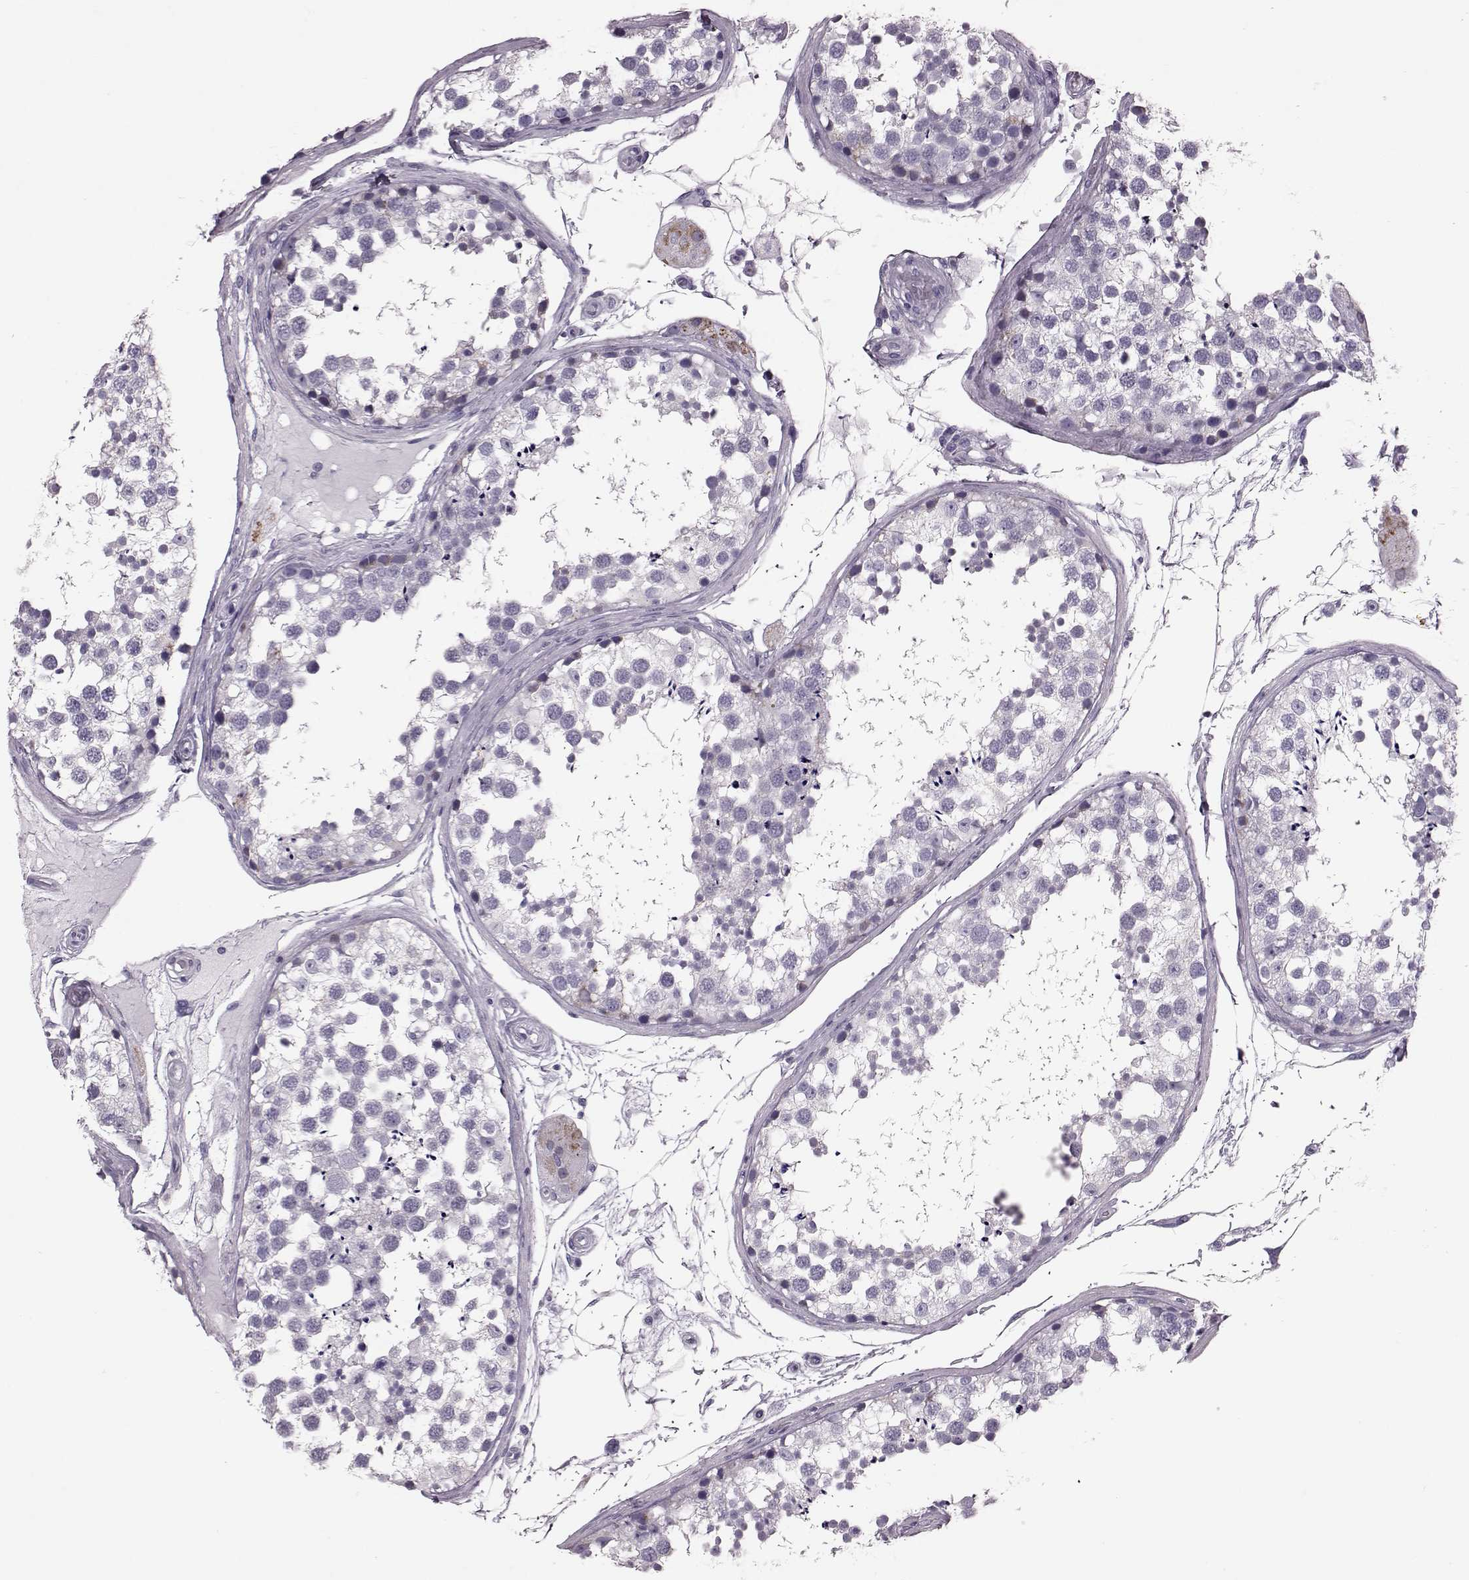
{"staining": {"intensity": "negative", "quantity": "none", "location": "none"}, "tissue": "testis", "cell_type": "Cells in seminiferous ducts", "image_type": "normal", "snomed": [{"axis": "morphology", "description": "Normal tissue, NOS"}, {"axis": "morphology", "description": "Seminoma, NOS"}, {"axis": "topography", "description": "Testis"}], "caption": "Immunohistochemistry of unremarkable human testis exhibits no expression in cells in seminiferous ducts.", "gene": "RIMS2", "patient": {"sex": "male", "age": 65}}